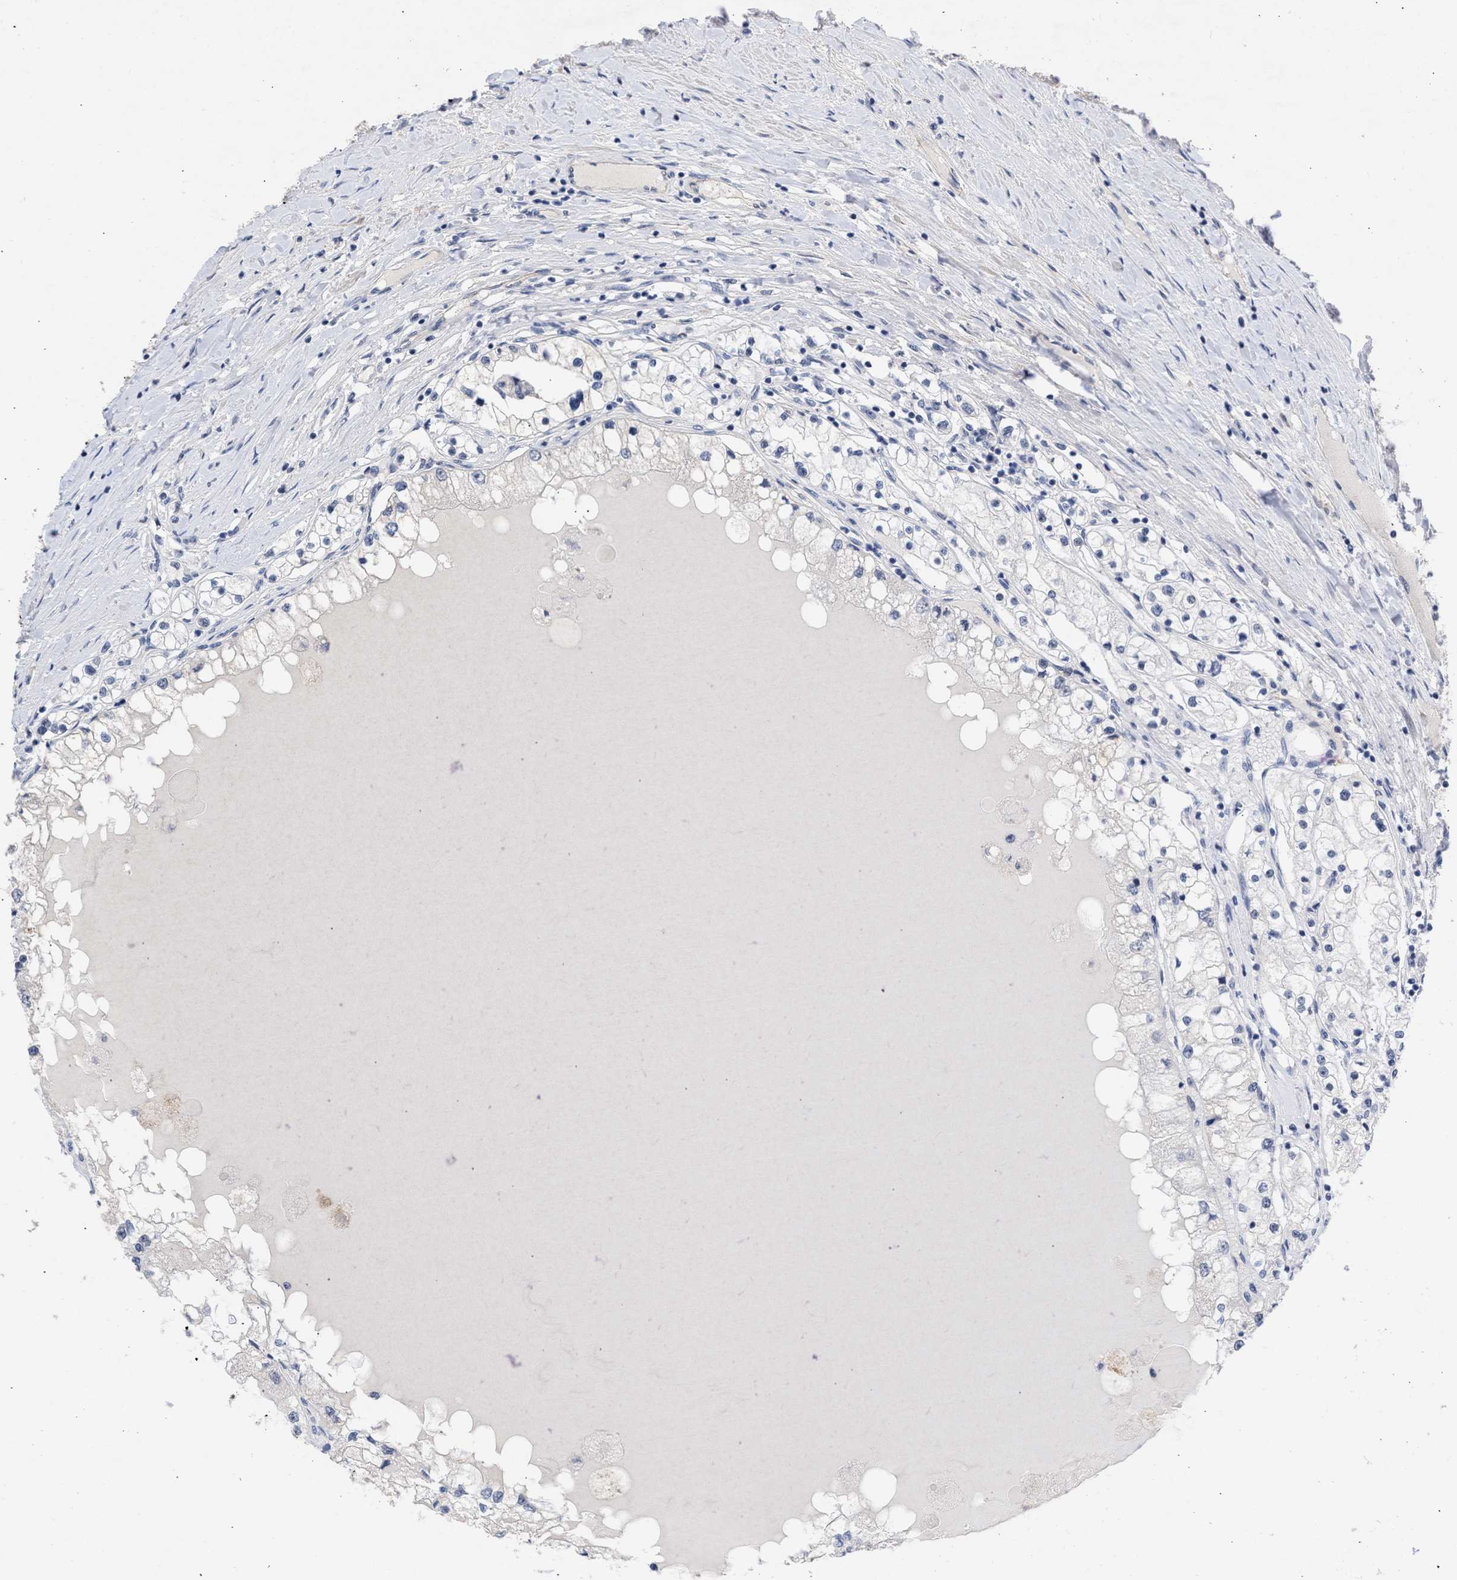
{"staining": {"intensity": "negative", "quantity": "none", "location": "none"}, "tissue": "renal cancer", "cell_type": "Tumor cells", "image_type": "cancer", "snomed": [{"axis": "morphology", "description": "Adenocarcinoma, NOS"}, {"axis": "topography", "description": "Kidney"}], "caption": "Adenocarcinoma (renal) was stained to show a protein in brown. There is no significant staining in tumor cells.", "gene": "DDX41", "patient": {"sex": "male", "age": 68}}